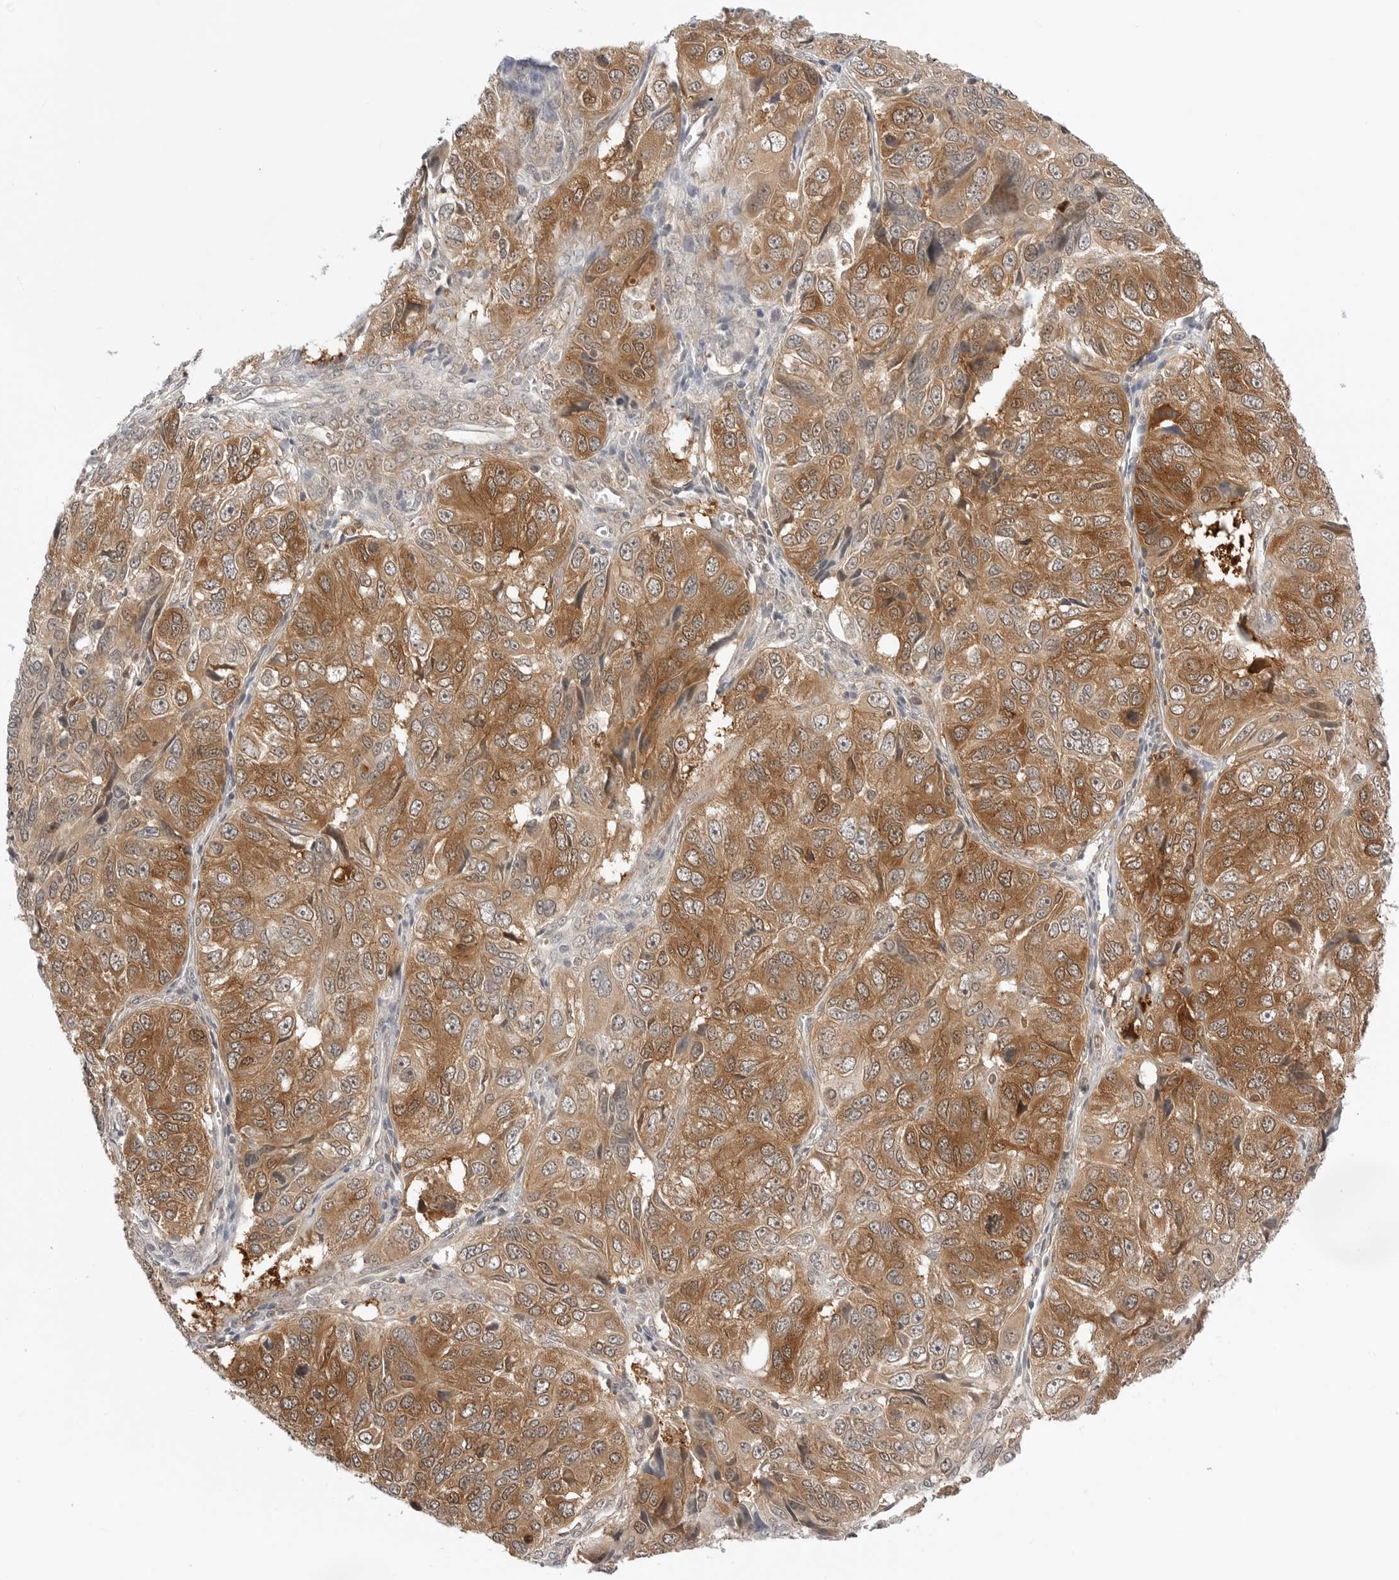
{"staining": {"intensity": "strong", "quantity": ">75%", "location": "cytoplasmic/membranous"}, "tissue": "ovarian cancer", "cell_type": "Tumor cells", "image_type": "cancer", "snomed": [{"axis": "morphology", "description": "Carcinoma, endometroid"}, {"axis": "topography", "description": "Ovary"}], "caption": "Immunohistochemistry photomicrograph of human ovarian cancer stained for a protein (brown), which displays high levels of strong cytoplasmic/membranous expression in approximately >75% of tumor cells.", "gene": "NUDC", "patient": {"sex": "female", "age": 51}}